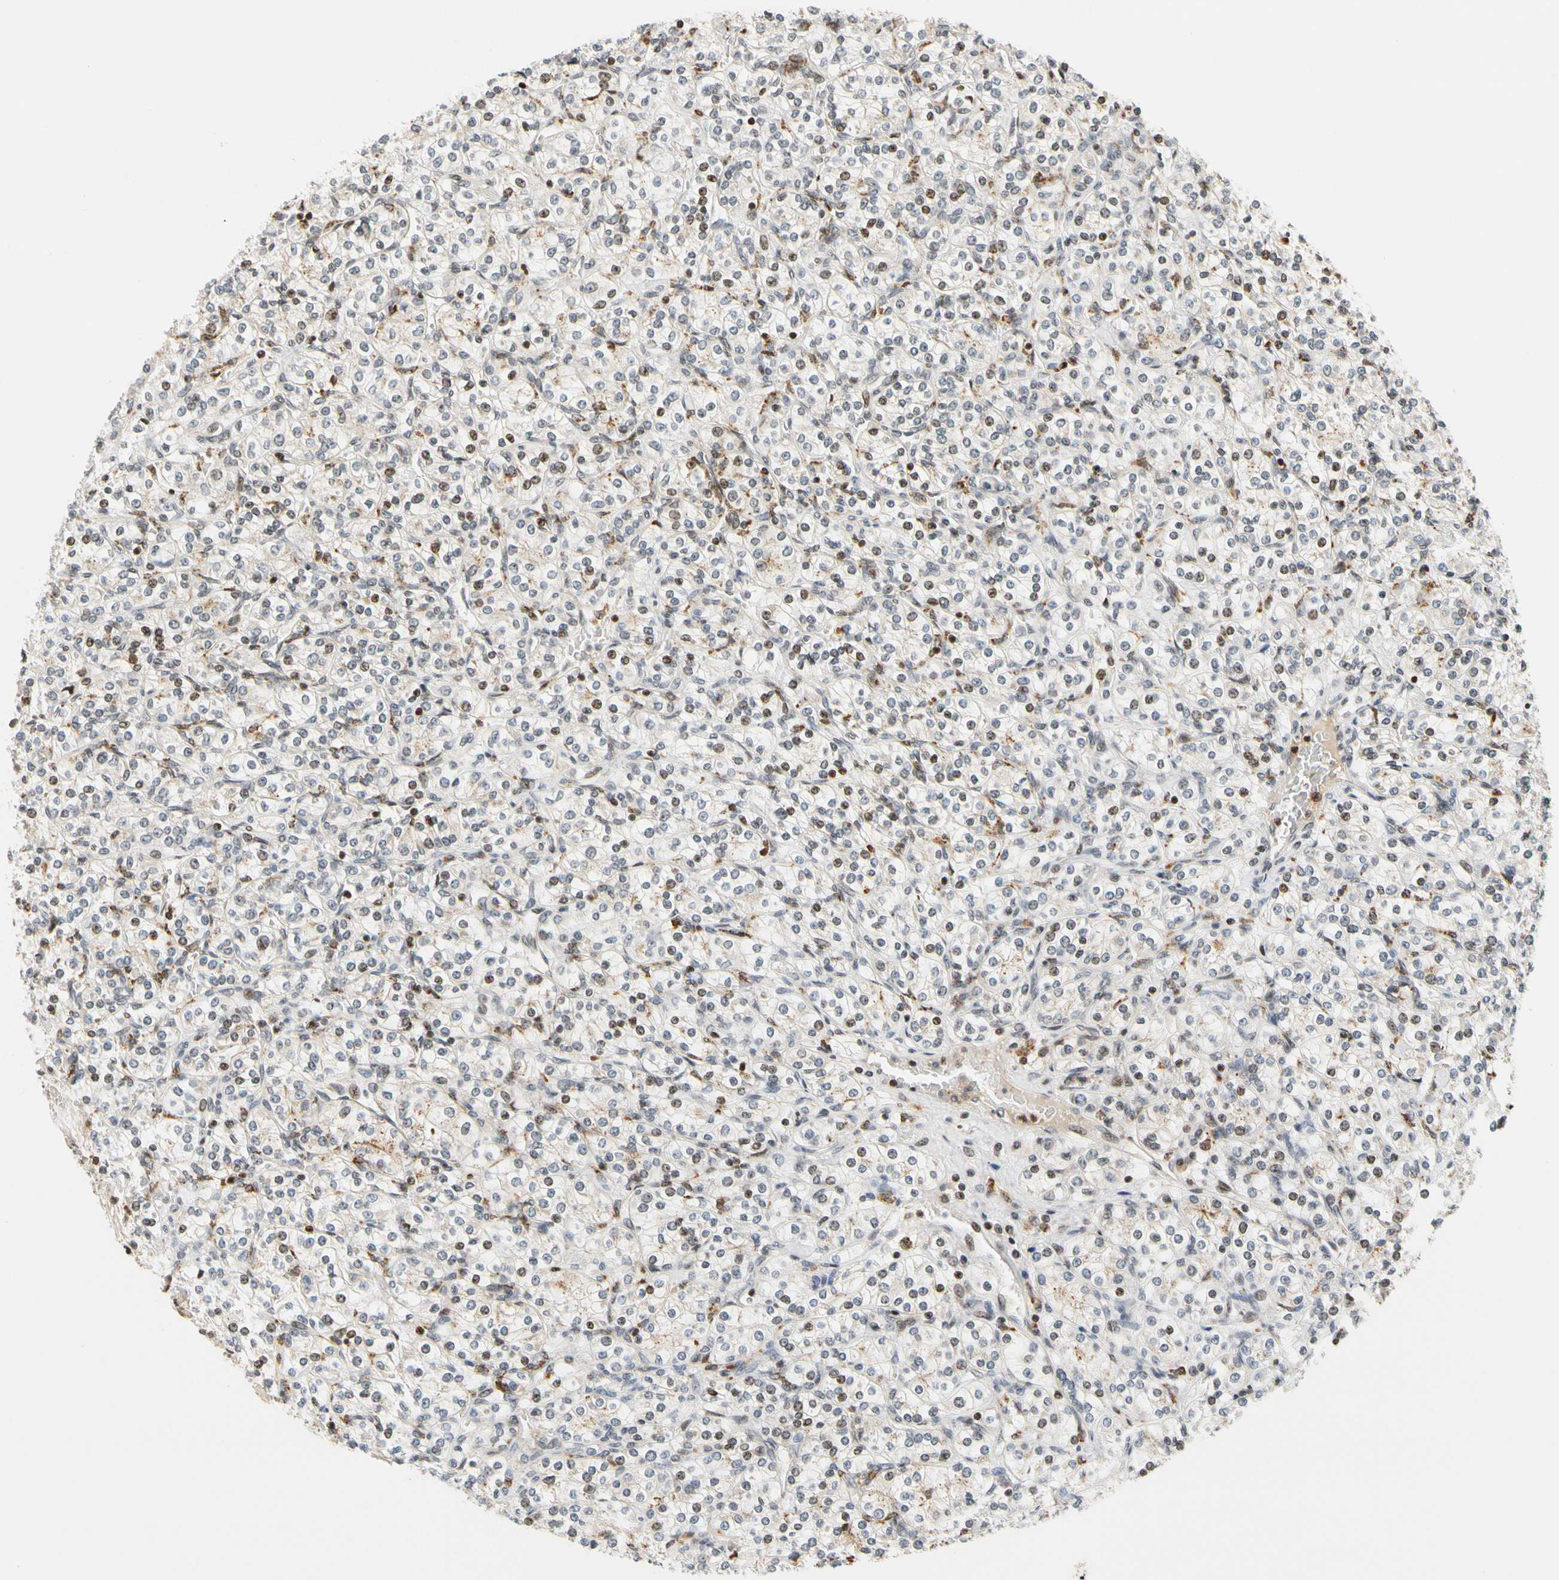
{"staining": {"intensity": "moderate", "quantity": "<25%", "location": "nuclear"}, "tissue": "renal cancer", "cell_type": "Tumor cells", "image_type": "cancer", "snomed": [{"axis": "morphology", "description": "Adenocarcinoma, NOS"}, {"axis": "topography", "description": "Kidney"}], "caption": "Moderate nuclear positivity is seen in about <25% of tumor cells in adenocarcinoma (renal).", "gene": "CDK7", "patient": {"sex": "male", "age": 77}}